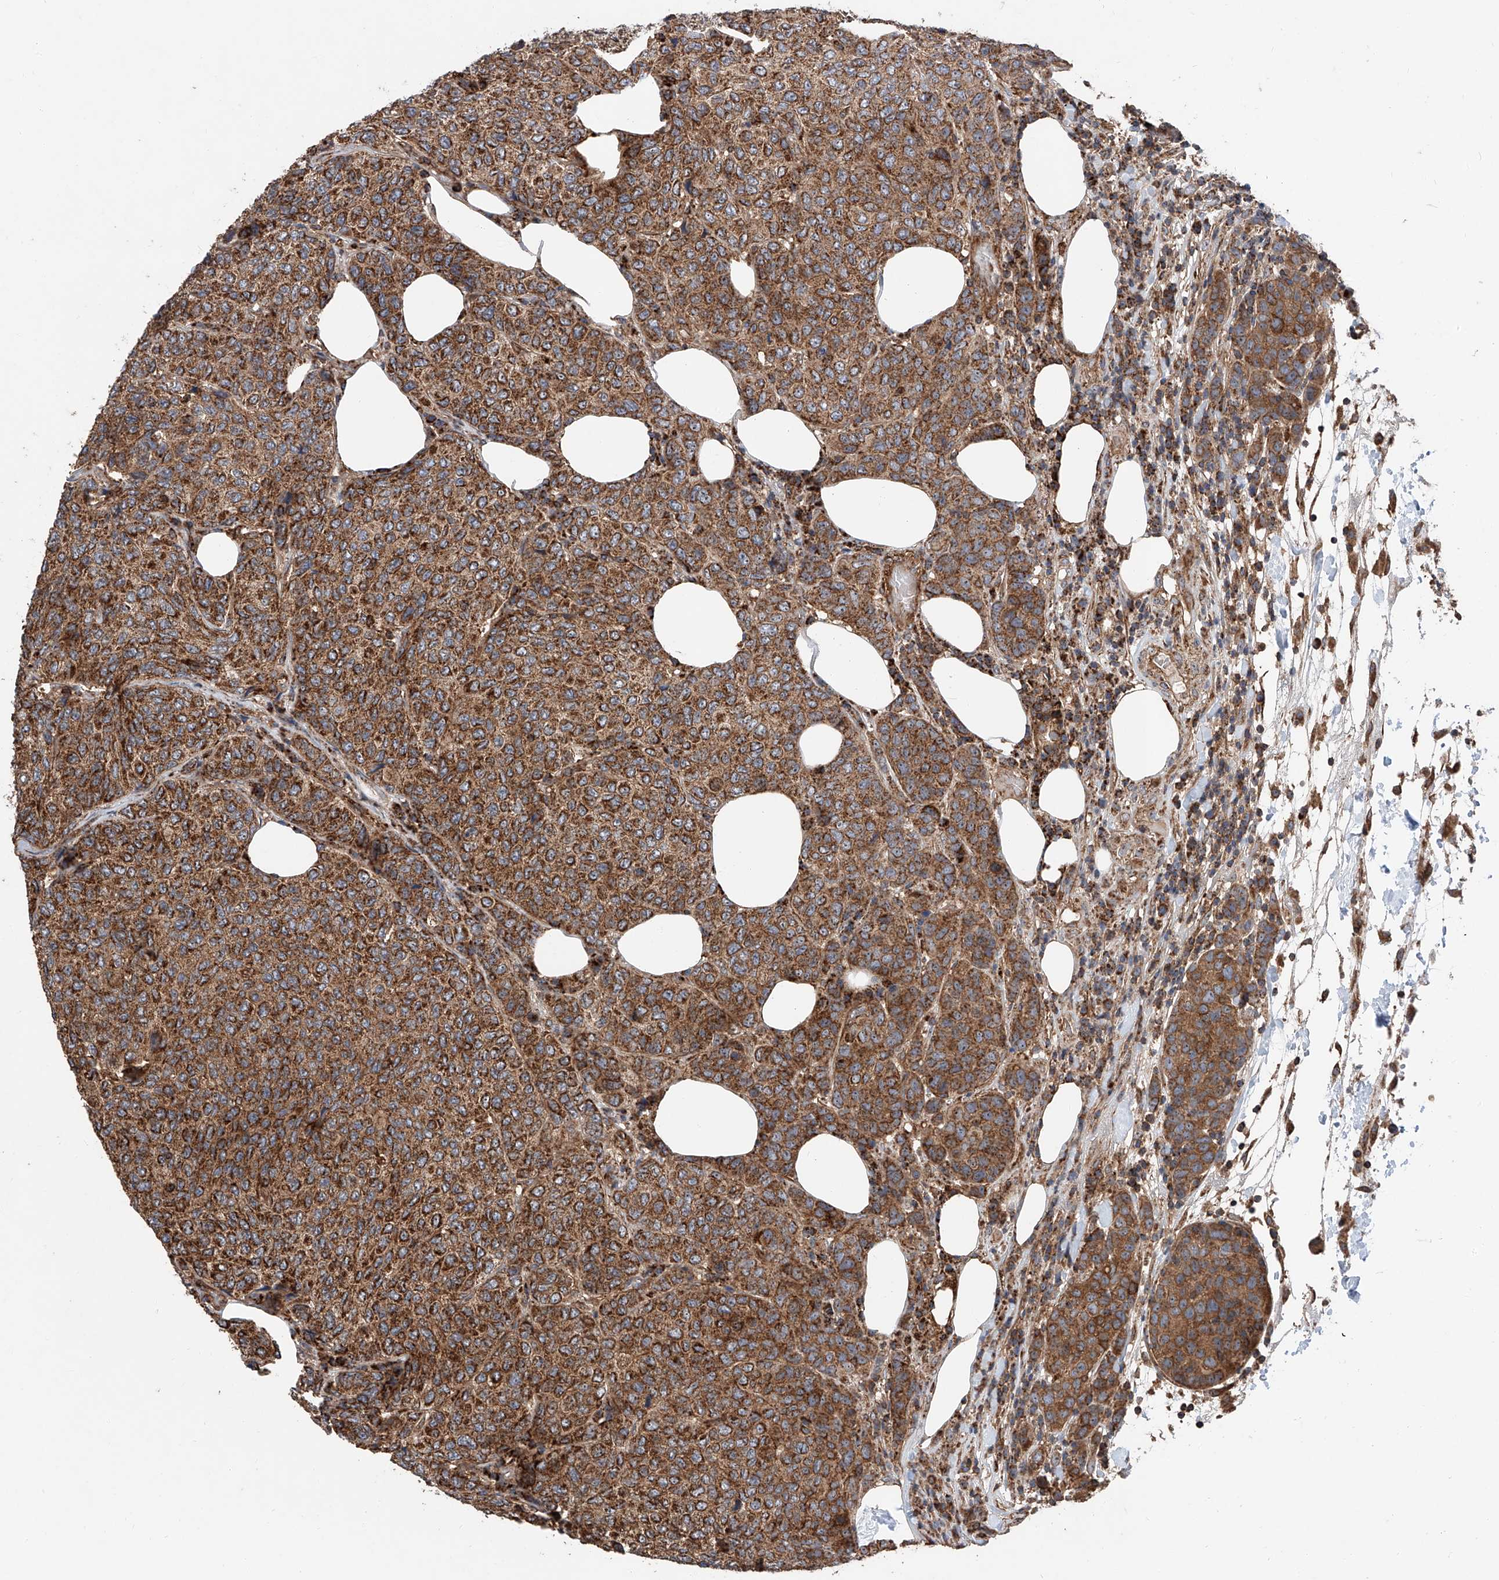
{"staining": {"intensity": "strong", "quantity": ">75%", "location": "cytoplasmic/membranous"}, "tissue": "breast cancer", "cell_type": "Tumor cells", "image_type": "cancer", "snomed": [{"axis": "morphology", "description": "Duct carcinoma"}, {"axis": "topography", "description": "Breast"}], "caption": "Immunohistochemical staining of human breast cancer (infiltrating ductal carcinoma) reveals high levels of strong cytoplasmic/membranous staining in about >75% of tumor cells. Using DAB (brown) and hematoxylin (blue) stains, captured at high magnification using brightfield microscopy.", "gene": "PISD", "patient": {"sex": "female", "age": 55}}